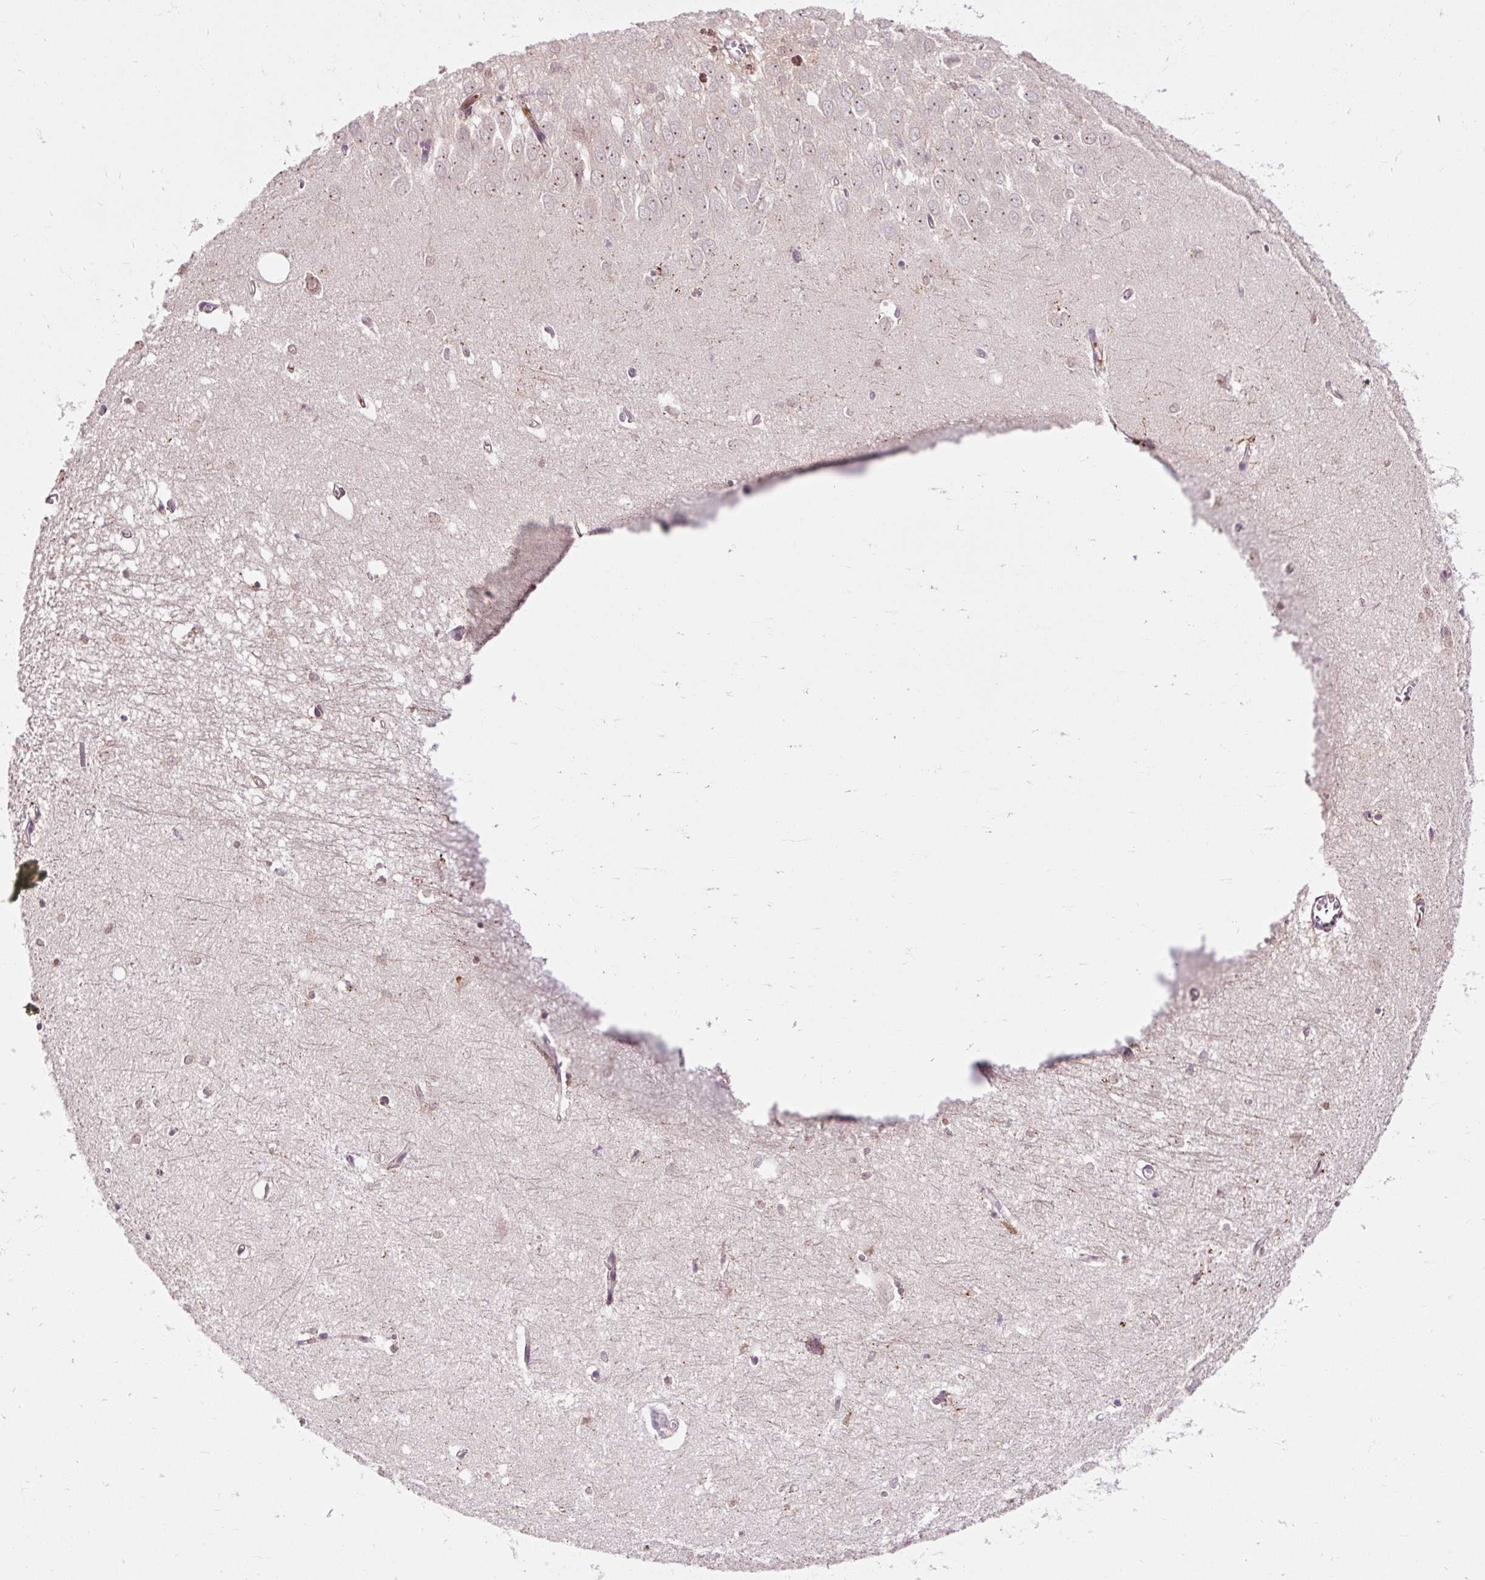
{"staining": {"intensity": "moderate", "quantity": "<25%", "location": "cytoplasmic/membranous,nuclear"}, "tissue": "hippocampus", "cell_type": "Glial cells", "image_type": "normal", "snomed": [{"axis": "morphology", "description": "Normal tissue, NOS"}, {"axis": "topography", "description": "Hippocampus"}], "caption": "Human hippocampus stained with a brown dye displays moderate cytoplasmic/membranous,nuclear positive staining in about <25% of glial cells.", "gene": "CEBPZ", "patient": {"sex": "female", "age": 64}}